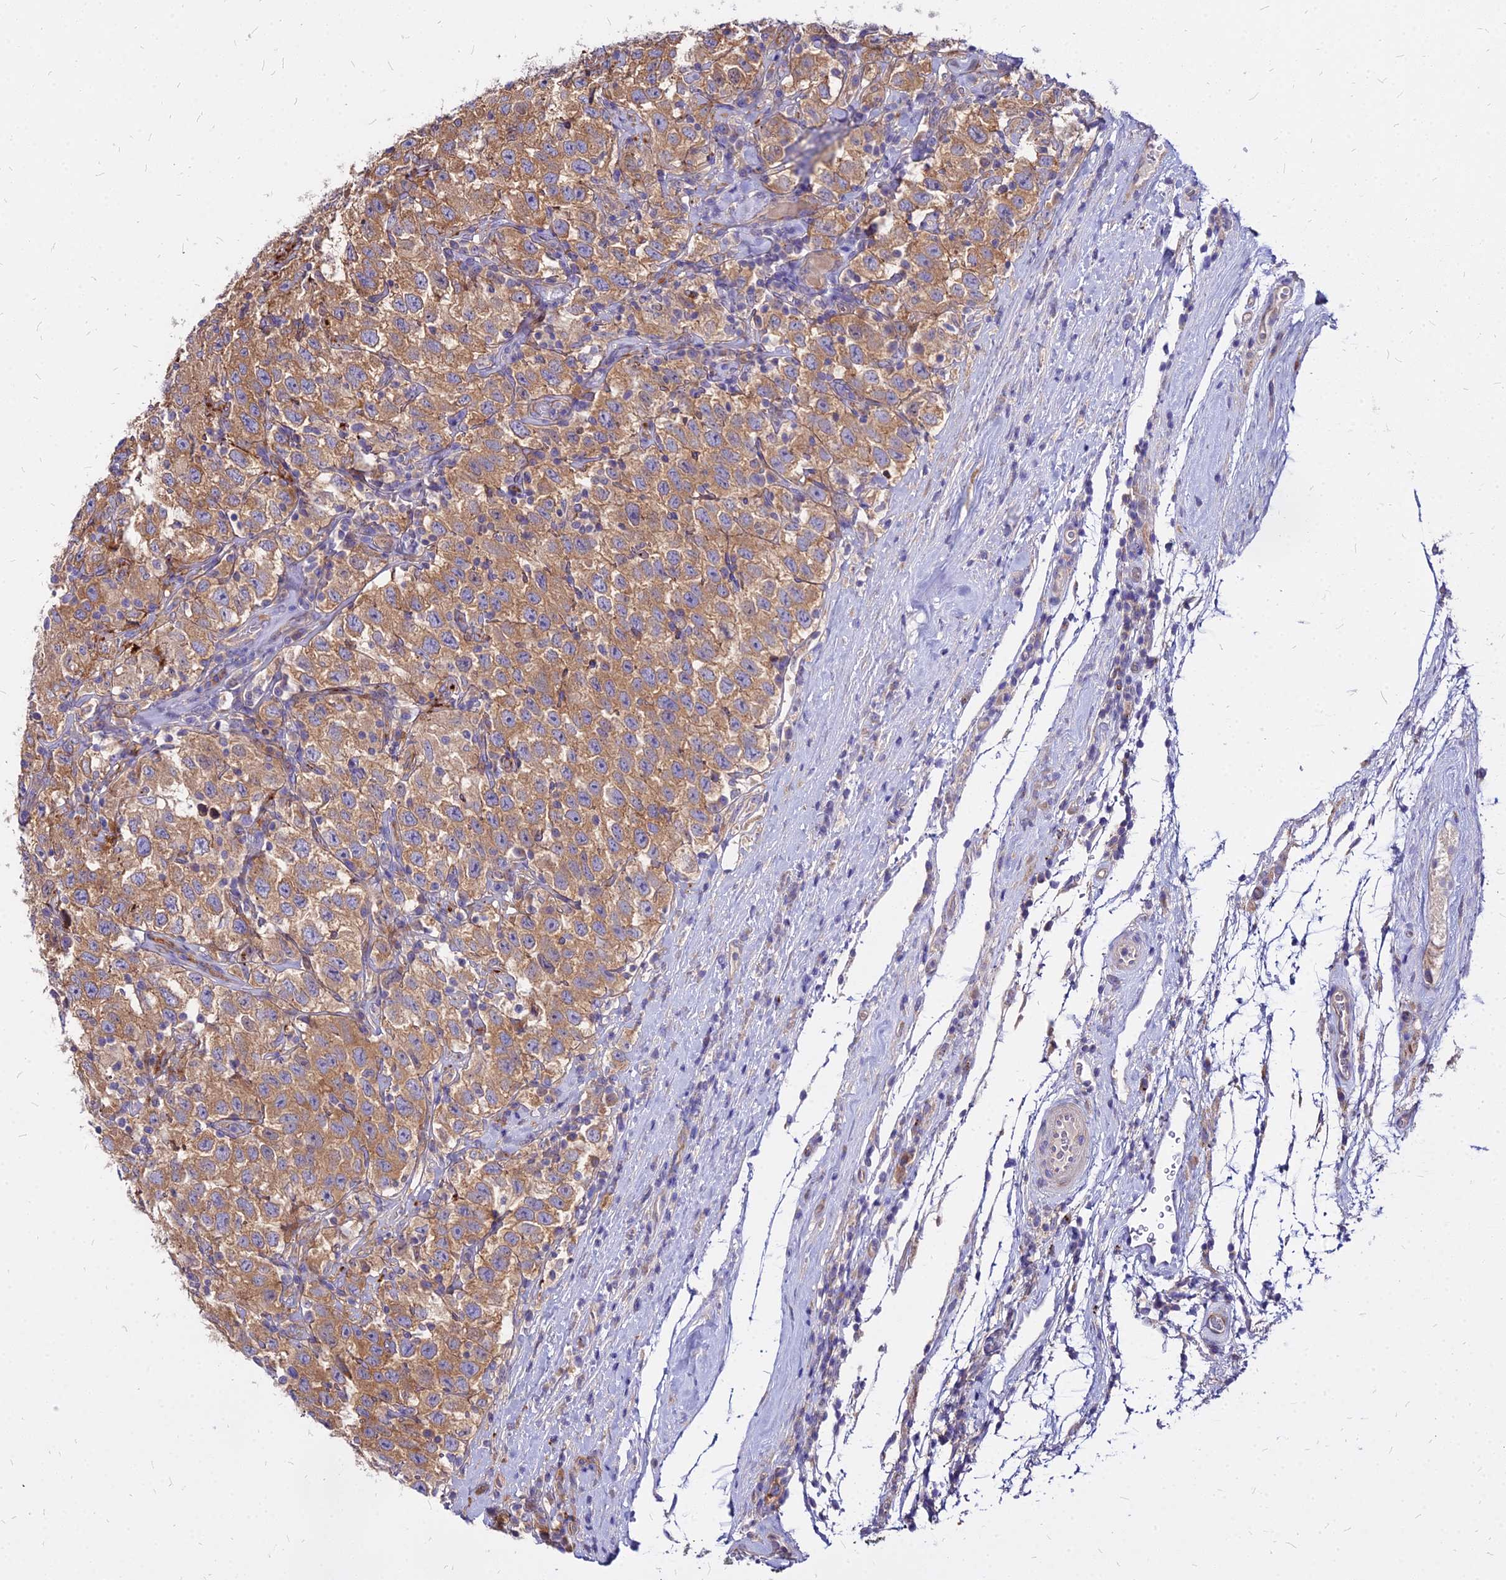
{"staining": {"intensity": "moderate", "quantity": ">75%", "location": "cytoplasmic/membranous"}, "tissue": "testis cancer", "cell_type": "Tumor cells", "image_type": "cancer", "snomed": [{"axis": "morphology", "description": "Seminoma, NOS"}, {"axis": "topography", "description": "Testis"}], "caption": "Immunohistochemical staining of human seminoma (testis) exhibits medium levels of moderate cytoplasmic/membranous protein positivity in about >75% of tumor cells.", "gene": "COMMD10", "patient": {"sex": "male", "age": 41}}